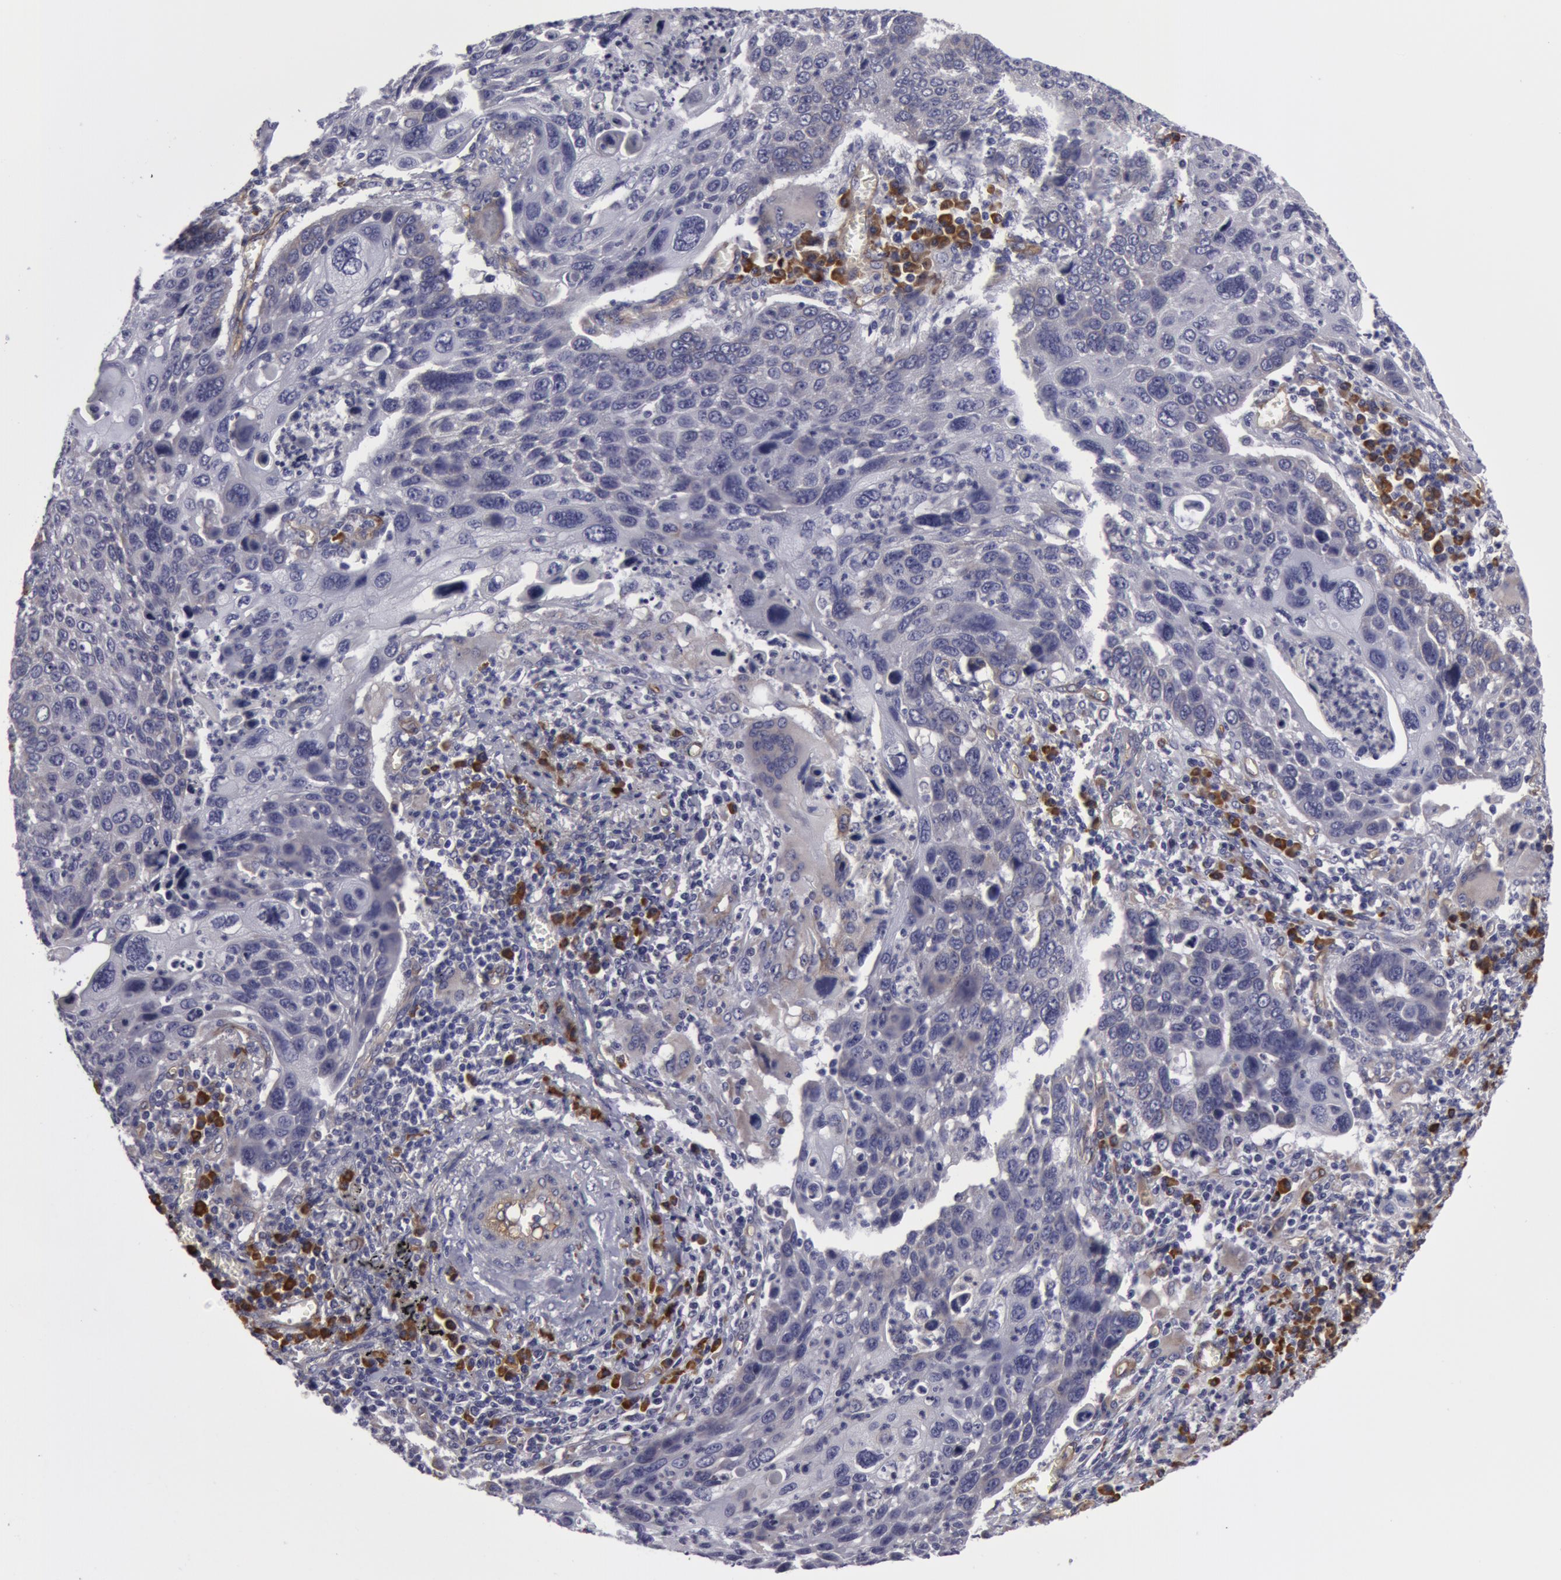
{"staining": {"intensity": "negative", "quantity": "none", "location": "none"}, "tissue": "lung cancer", "cell_type": "Tumor cells", "image_type": "cancer", "snomed": [{"axis": "morphology", "description": "Squamous cell carcinoma, NOS"}, {"axis": "topography", "description": "Lung"}], "caption": "Immunohistochemistry (IHC) of lung squamous cell carcinoma exhibits no staining in tumor cells.", "gene": "IL23A", "patient": {"sex": "male", "age": 68}}